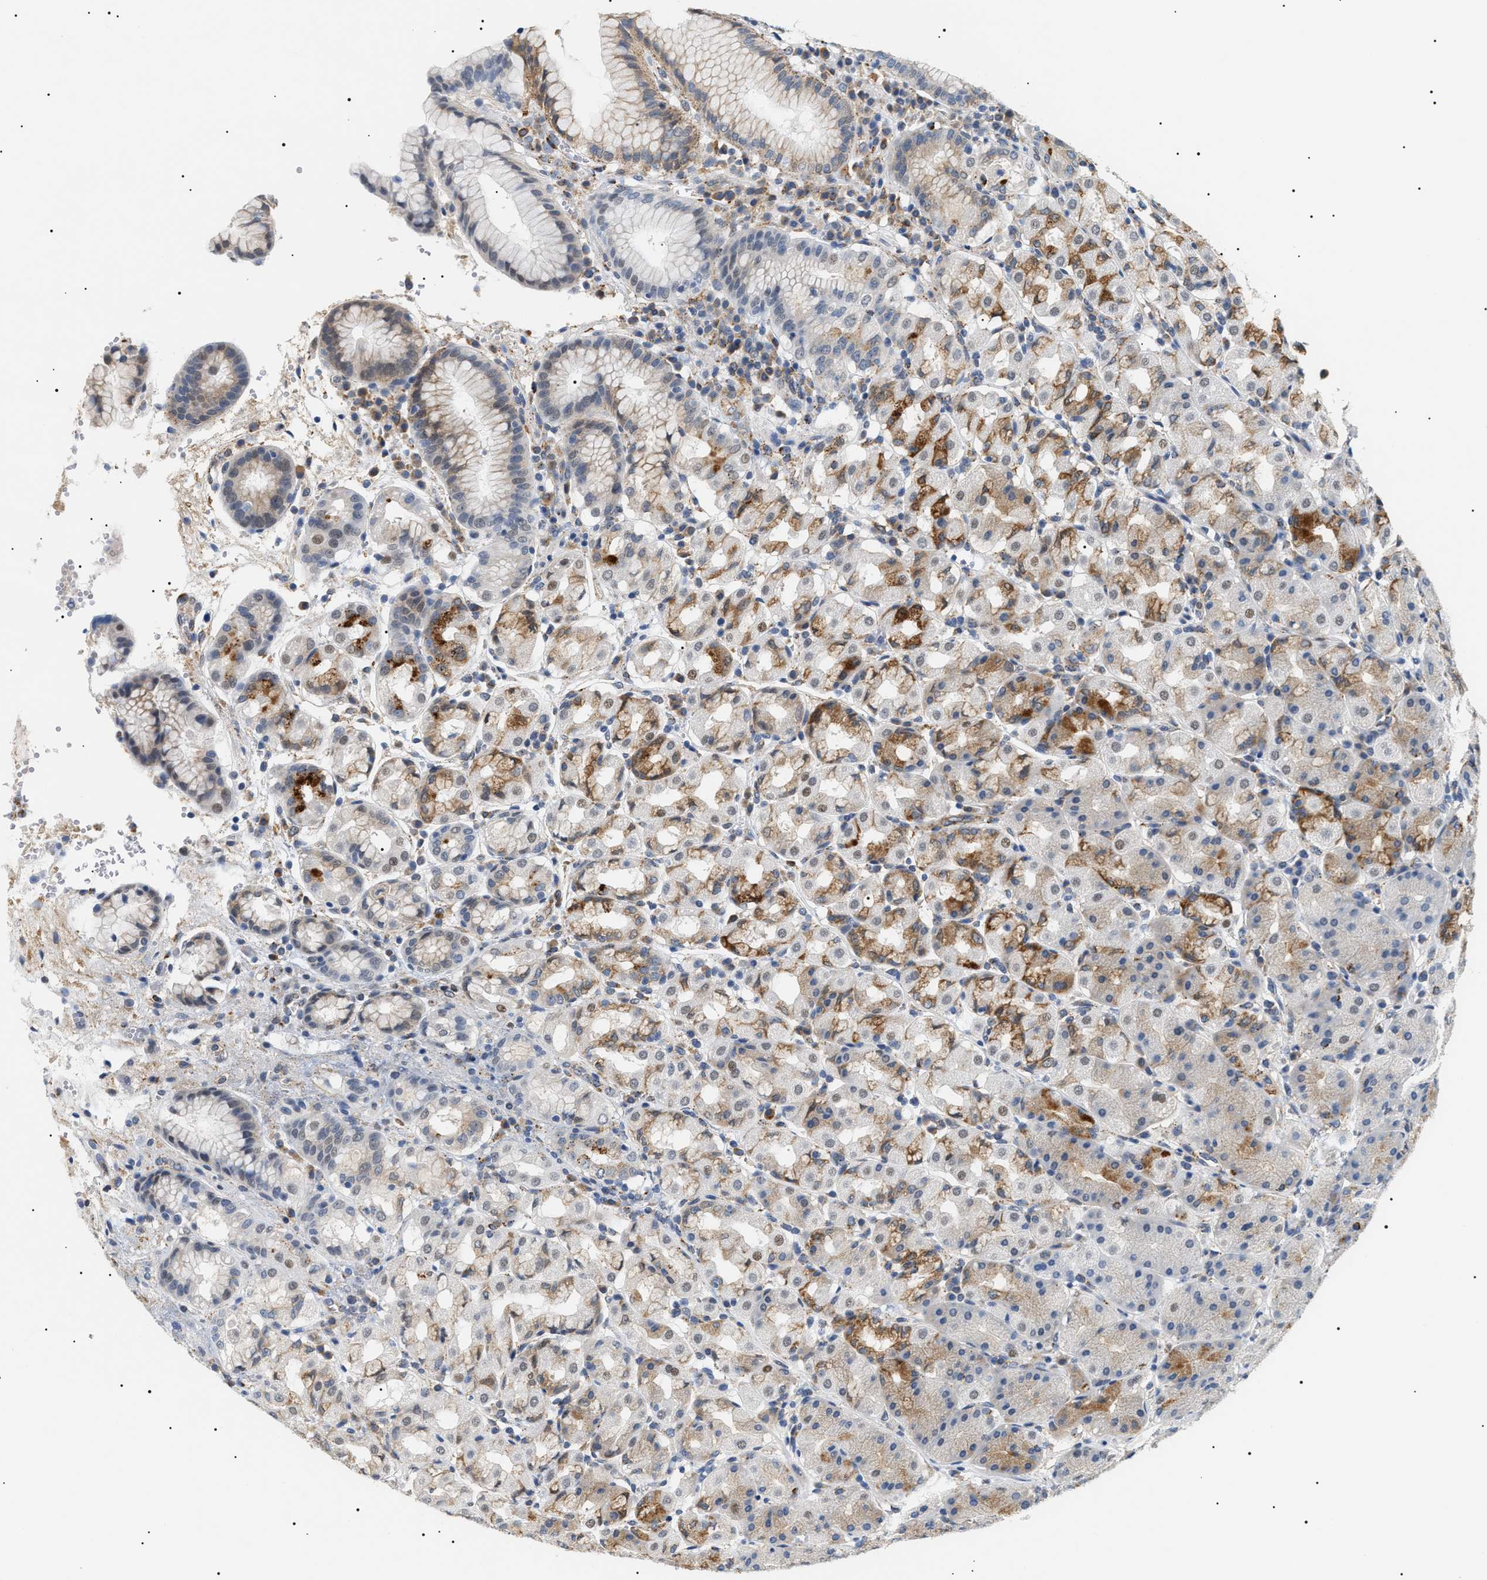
{"staining": {"intensity": "moderate", "quantity": "25%-75%", "location": "cytoplasmic/membranous"}, "tissue": "stomach", "cell_type": "Glandular cells", "image_type": "normal", "snomed": [{"axis": "morphology", "description": "Normal tissue, NOS"}, {"axis": "topography", "description": "Stomach"}, {"axis": "topography", "description": "Stomach, lower"}], "caption": "Immunohistochemical staining of normal stomach shows moderate cytoplasmic/membranous protein positivity in approximately 25%-75% of glandular cells. Nuclei are stained in blue.", "gene": "HSD17B11", "patient": {"sex": "female", "age": 56}}